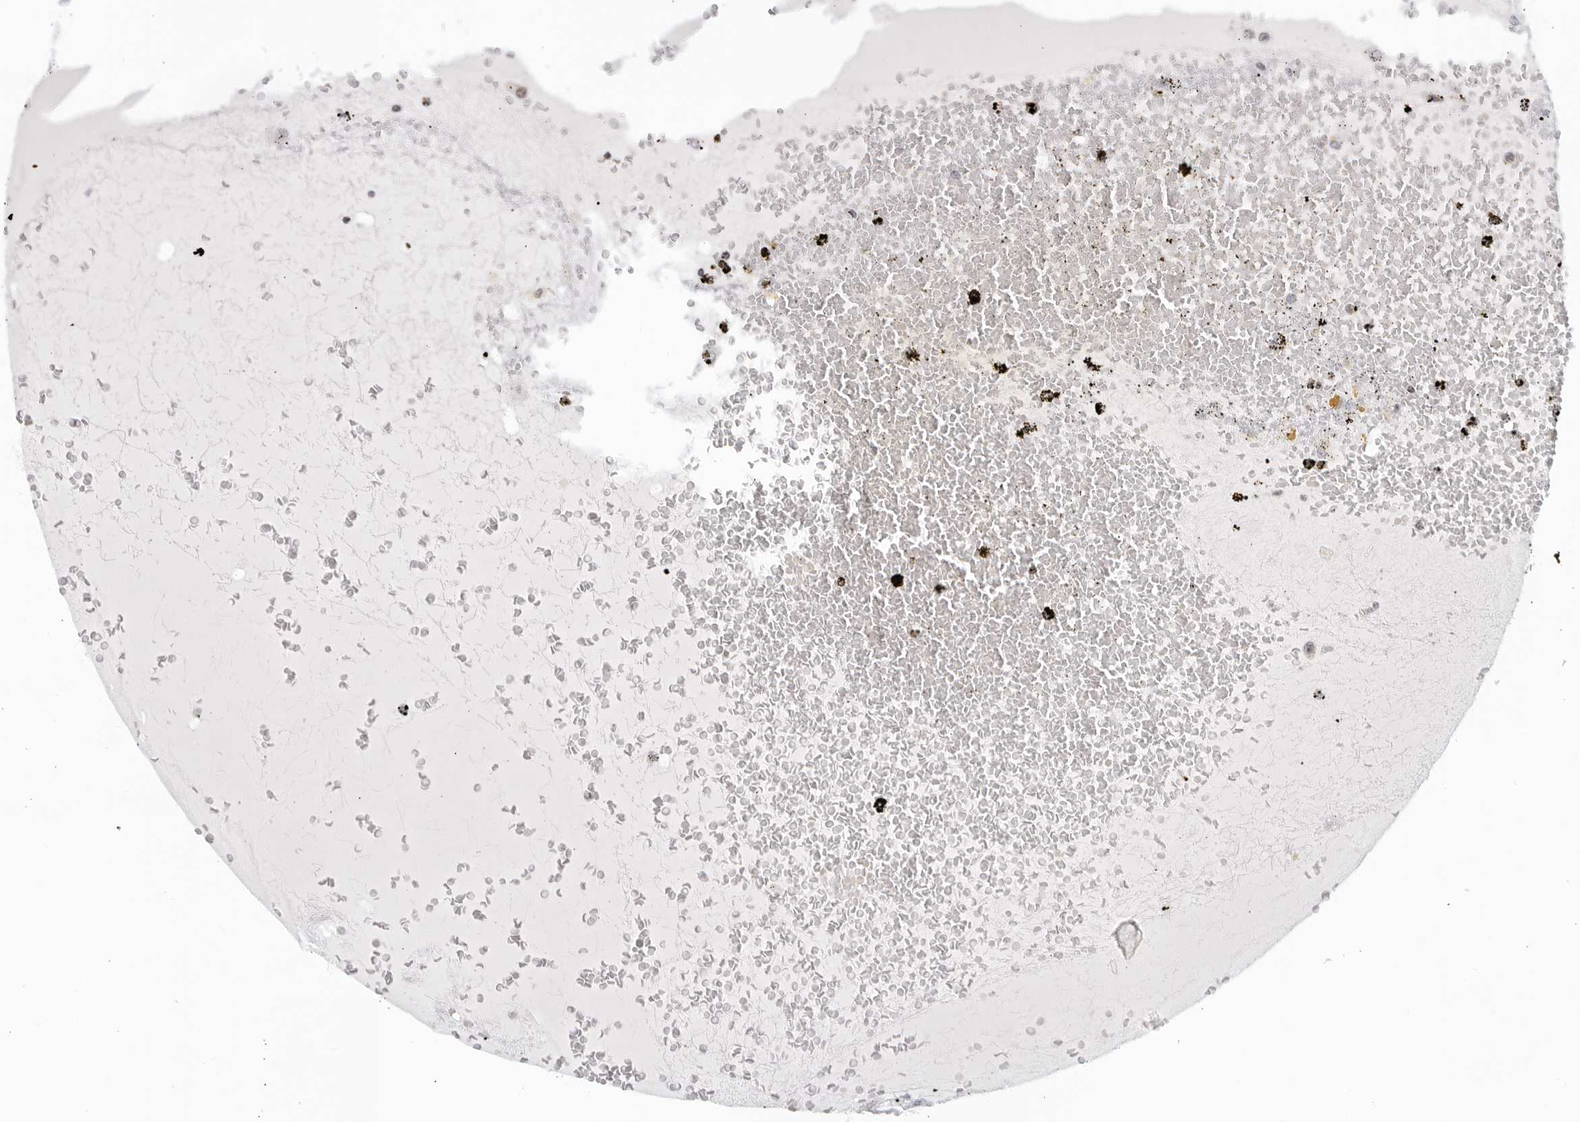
{"staining": {"intensity": "negative", "quantity": "none", "location": "none"}, "tissue": "renal cancer", "cell_type": "Tumor cells", "image_type": "cancer", "snomed": [{"axis": "morphology", "description": "Adenocarcinoma, NOS"}, {"axis": "topography", "description": "Kidney"}], "caption": "Photomicrograph shows no significant protein staining in tumor cells of adenocarcinoma (renal).", "gene": "RAB11FIP3", "patient": {"sex": "male", "age": 56}}